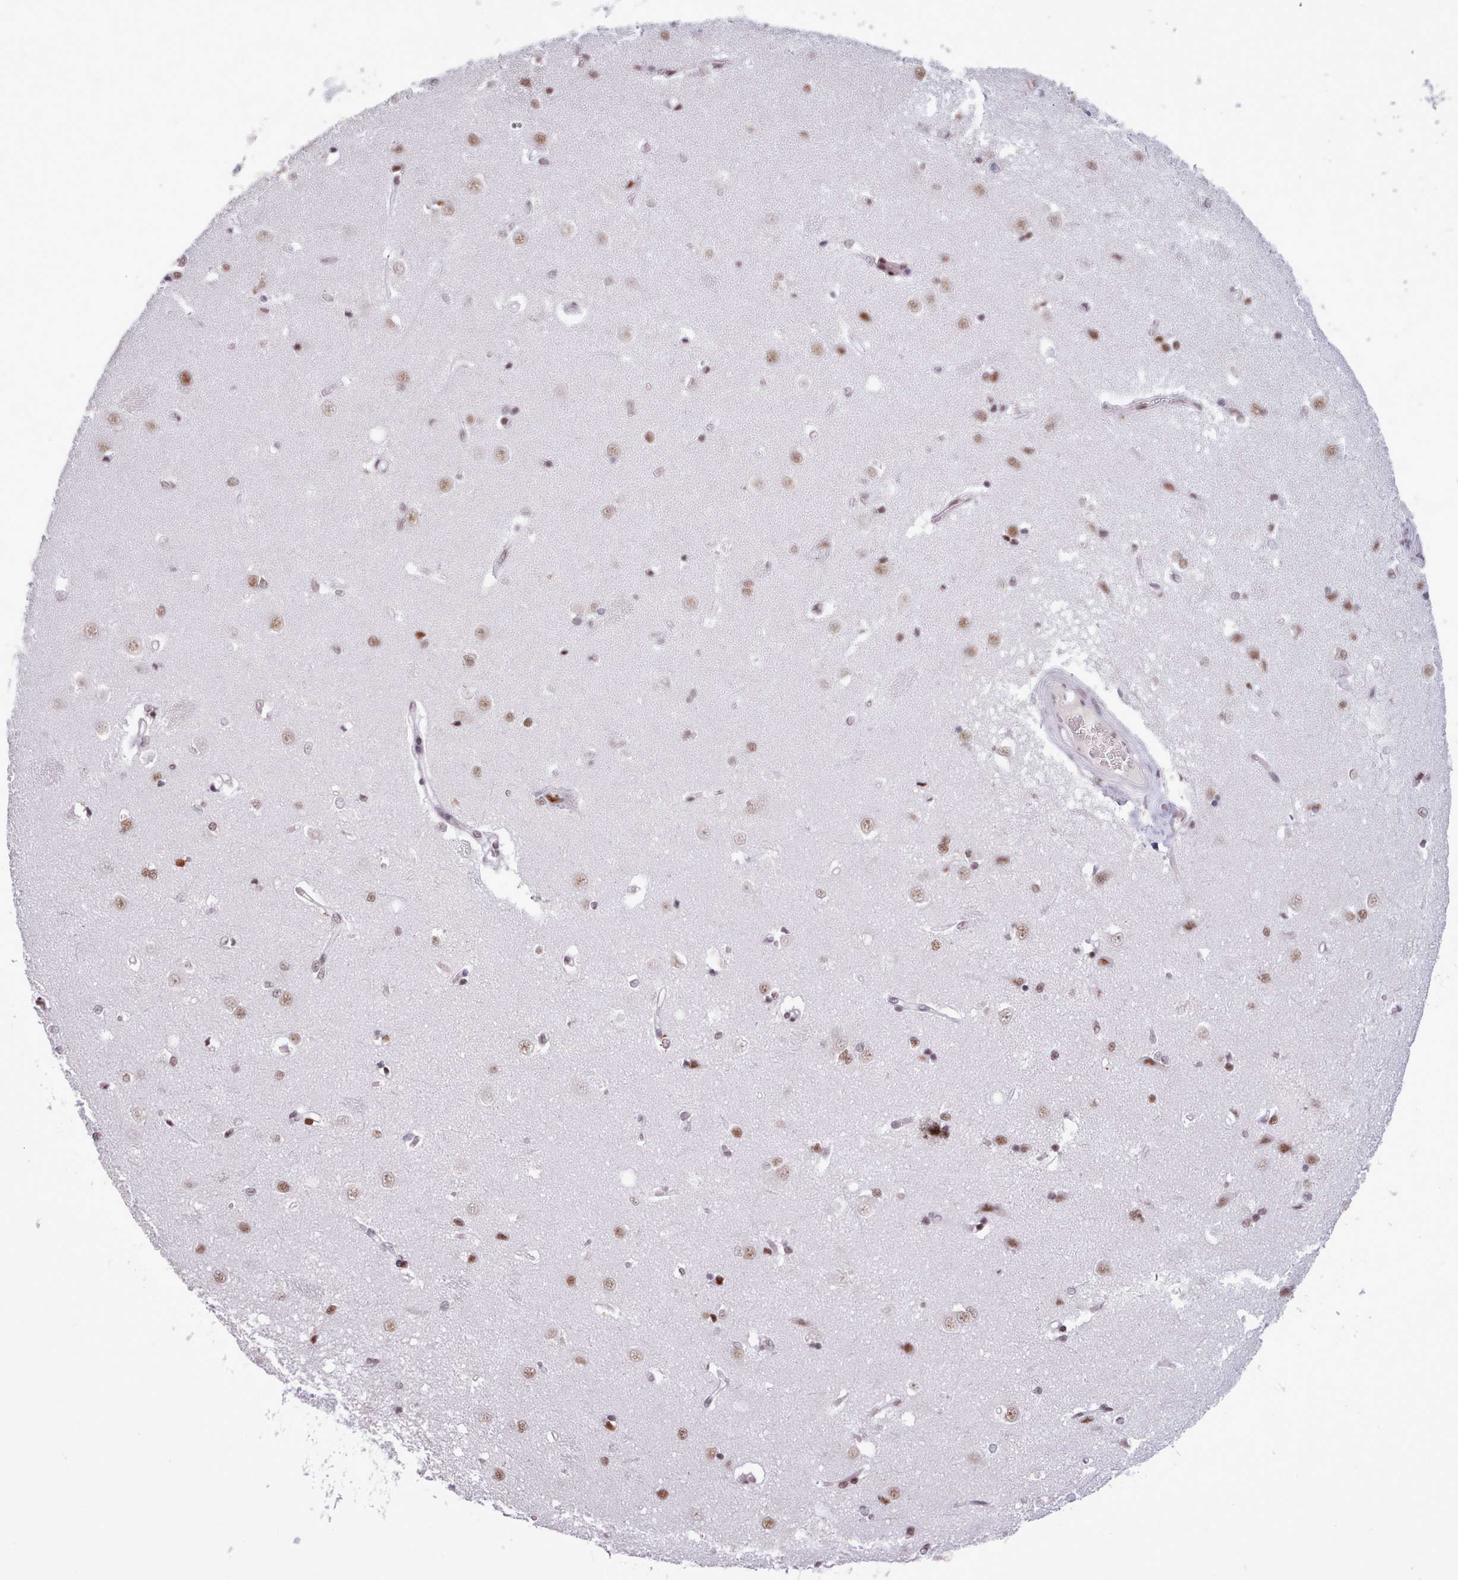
{"staining": {"intensity": "strong", "quantity": ">75%", "location": "nuclear"}, "tissue": "caudate", "cell_type": "Glial cells", "image_type": "normal", "snomed": [{"axis": "morphology", "description": "Normal tissue, NOS"}, {"axis": "topography", "description": "Lateral ventricle wall"}], "caption": "Immunohistochemical staining of normal caudate exhibits >75% levels of strong nuclear protein positivity in about >75% of glial cells. Immunohistochemistry stains the protein in brown and the nuclei are stained blue.", "gene": "SRSF4", "patient": {"sex": "male", "age": 37}}